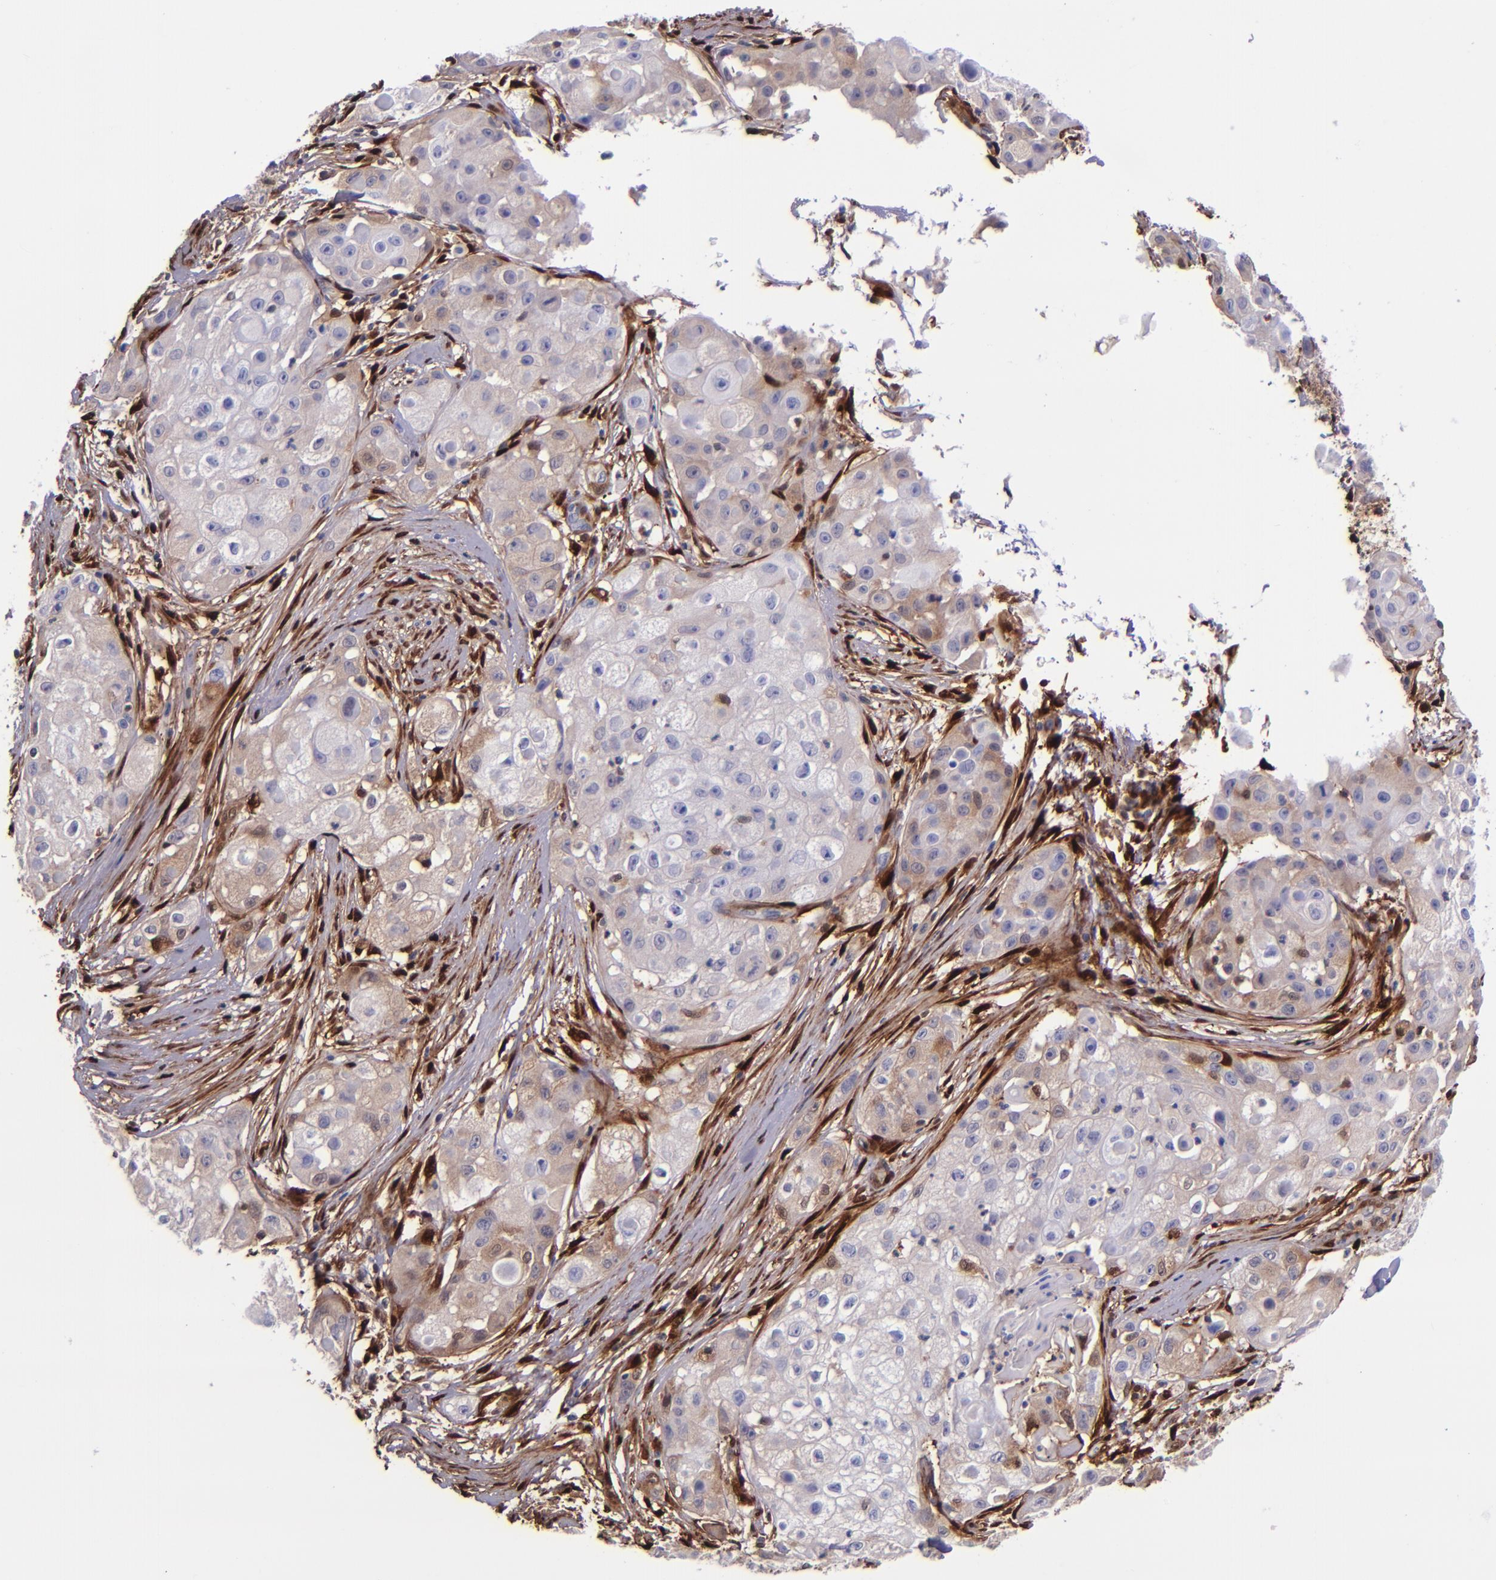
{"staining": {"intensity": "weak", "quantity": "<25%", "location": "cytoplasmic/membranous"}, "tissue": "skin cancer", "cell_type": "Tumor cells", "image_type": "cancer", "snomed": [{"axis": "morphology", "description": "Squamous cell carcinoma, NOS"}, {"axis": "topography", "description": "Skin"}], "caption": "A micrograph of squamous cell carcinoma (skin) stained for a protein displays no brown staining in tumor cells.", "gene": "LGALS1", "patient": {"sex": "female", "age": 57}}